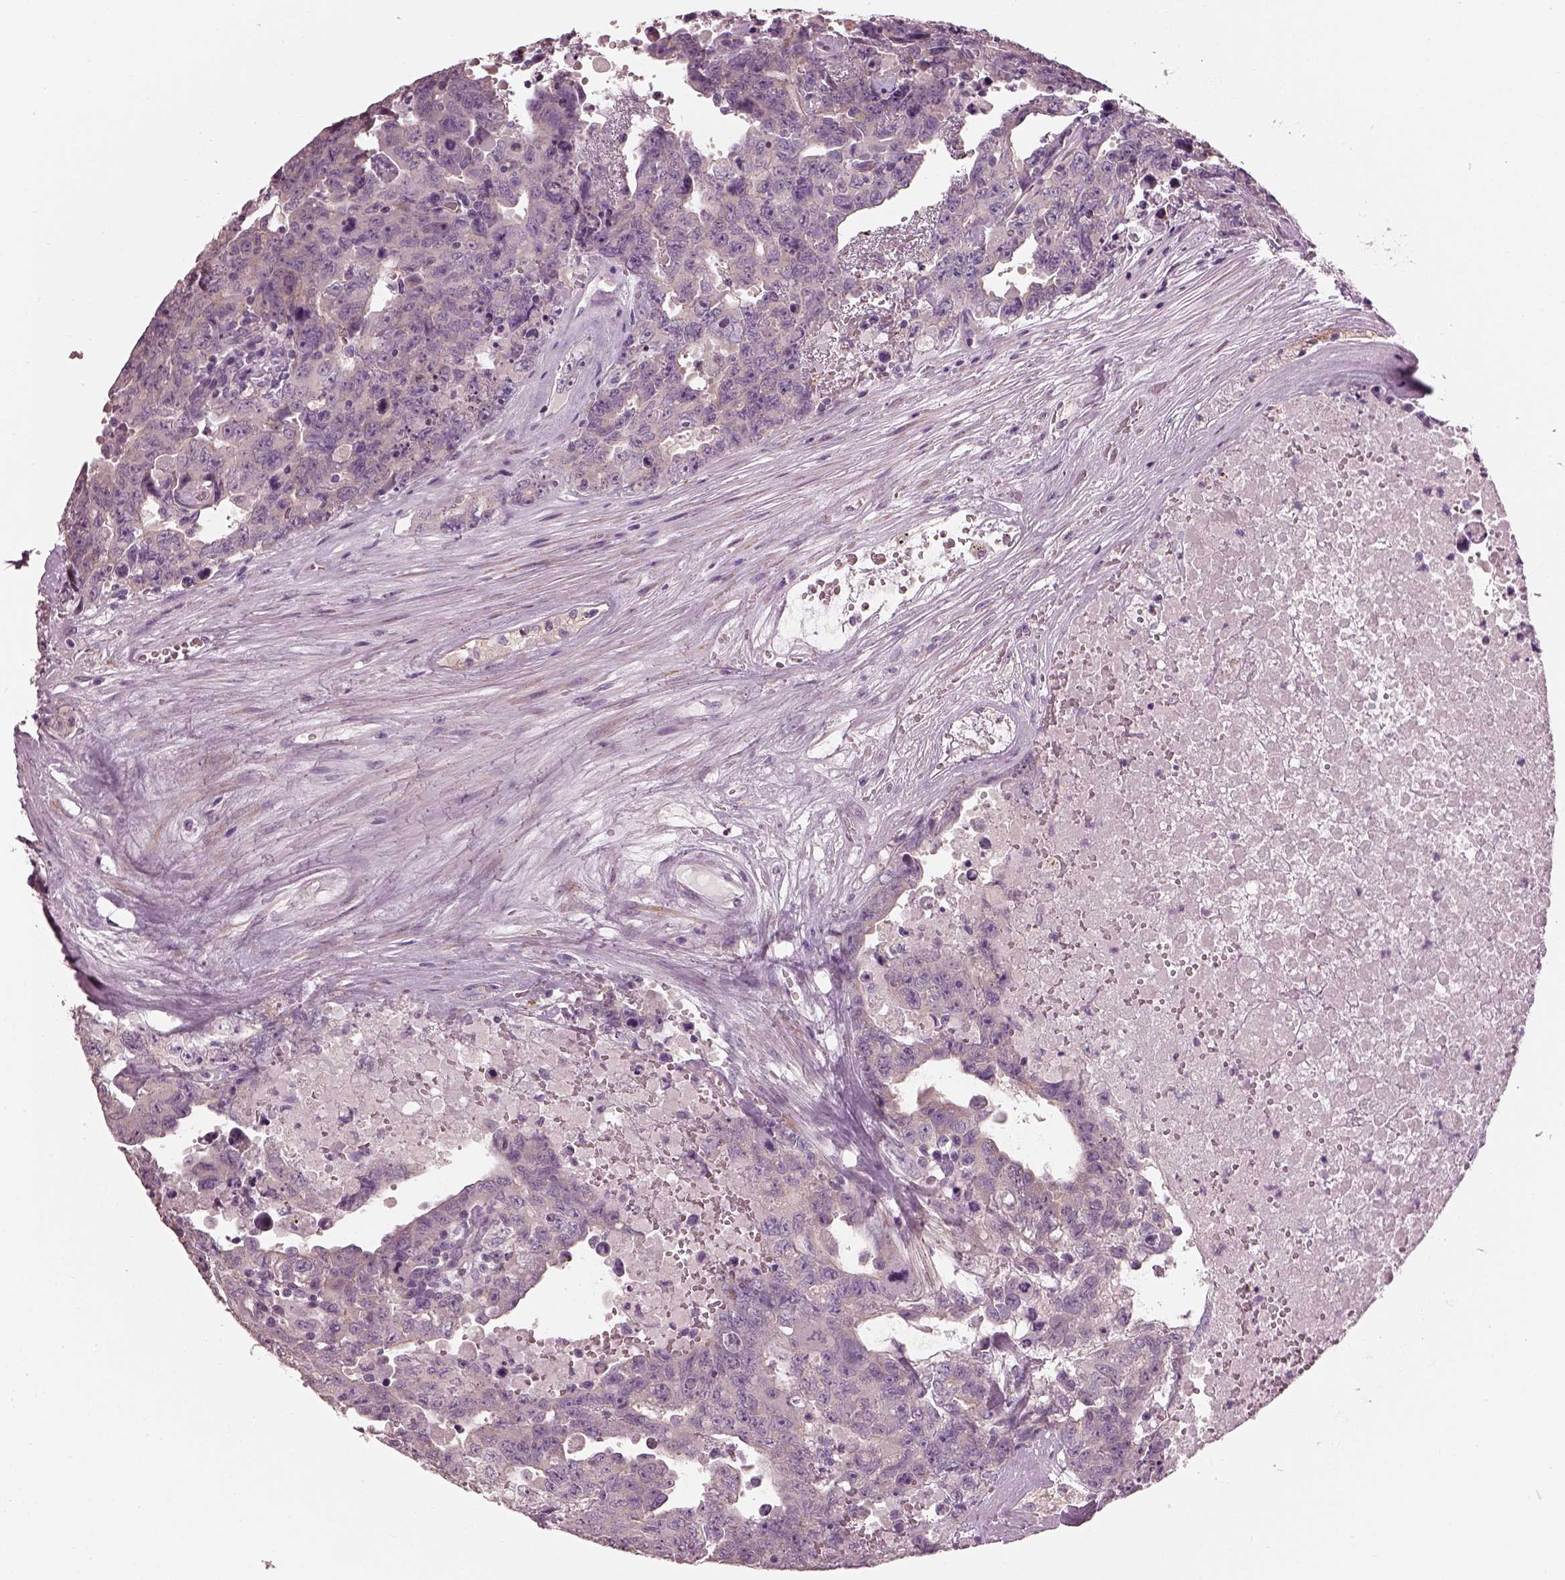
{"staining": {"intensity": "negative", "quantity": "none", "location": "none"}, "tissue": "testis cancer", "cell_type": "Tumor cells", "image_type": "cancer", "snomed": [{"axis": "morphology", "description": "Carcinoma, Embryonal, NOS"}, {"axis": "topography", "description": "Testis"}], "caption": "DAB (3,3'-diaminobenzidine) immunohistochemical staining of human testis embryonal carcinoma exhibits no significant staining in tumor cells.", "gene": "PRKCZ", "patient": {"sex": "male", "age": 24}}